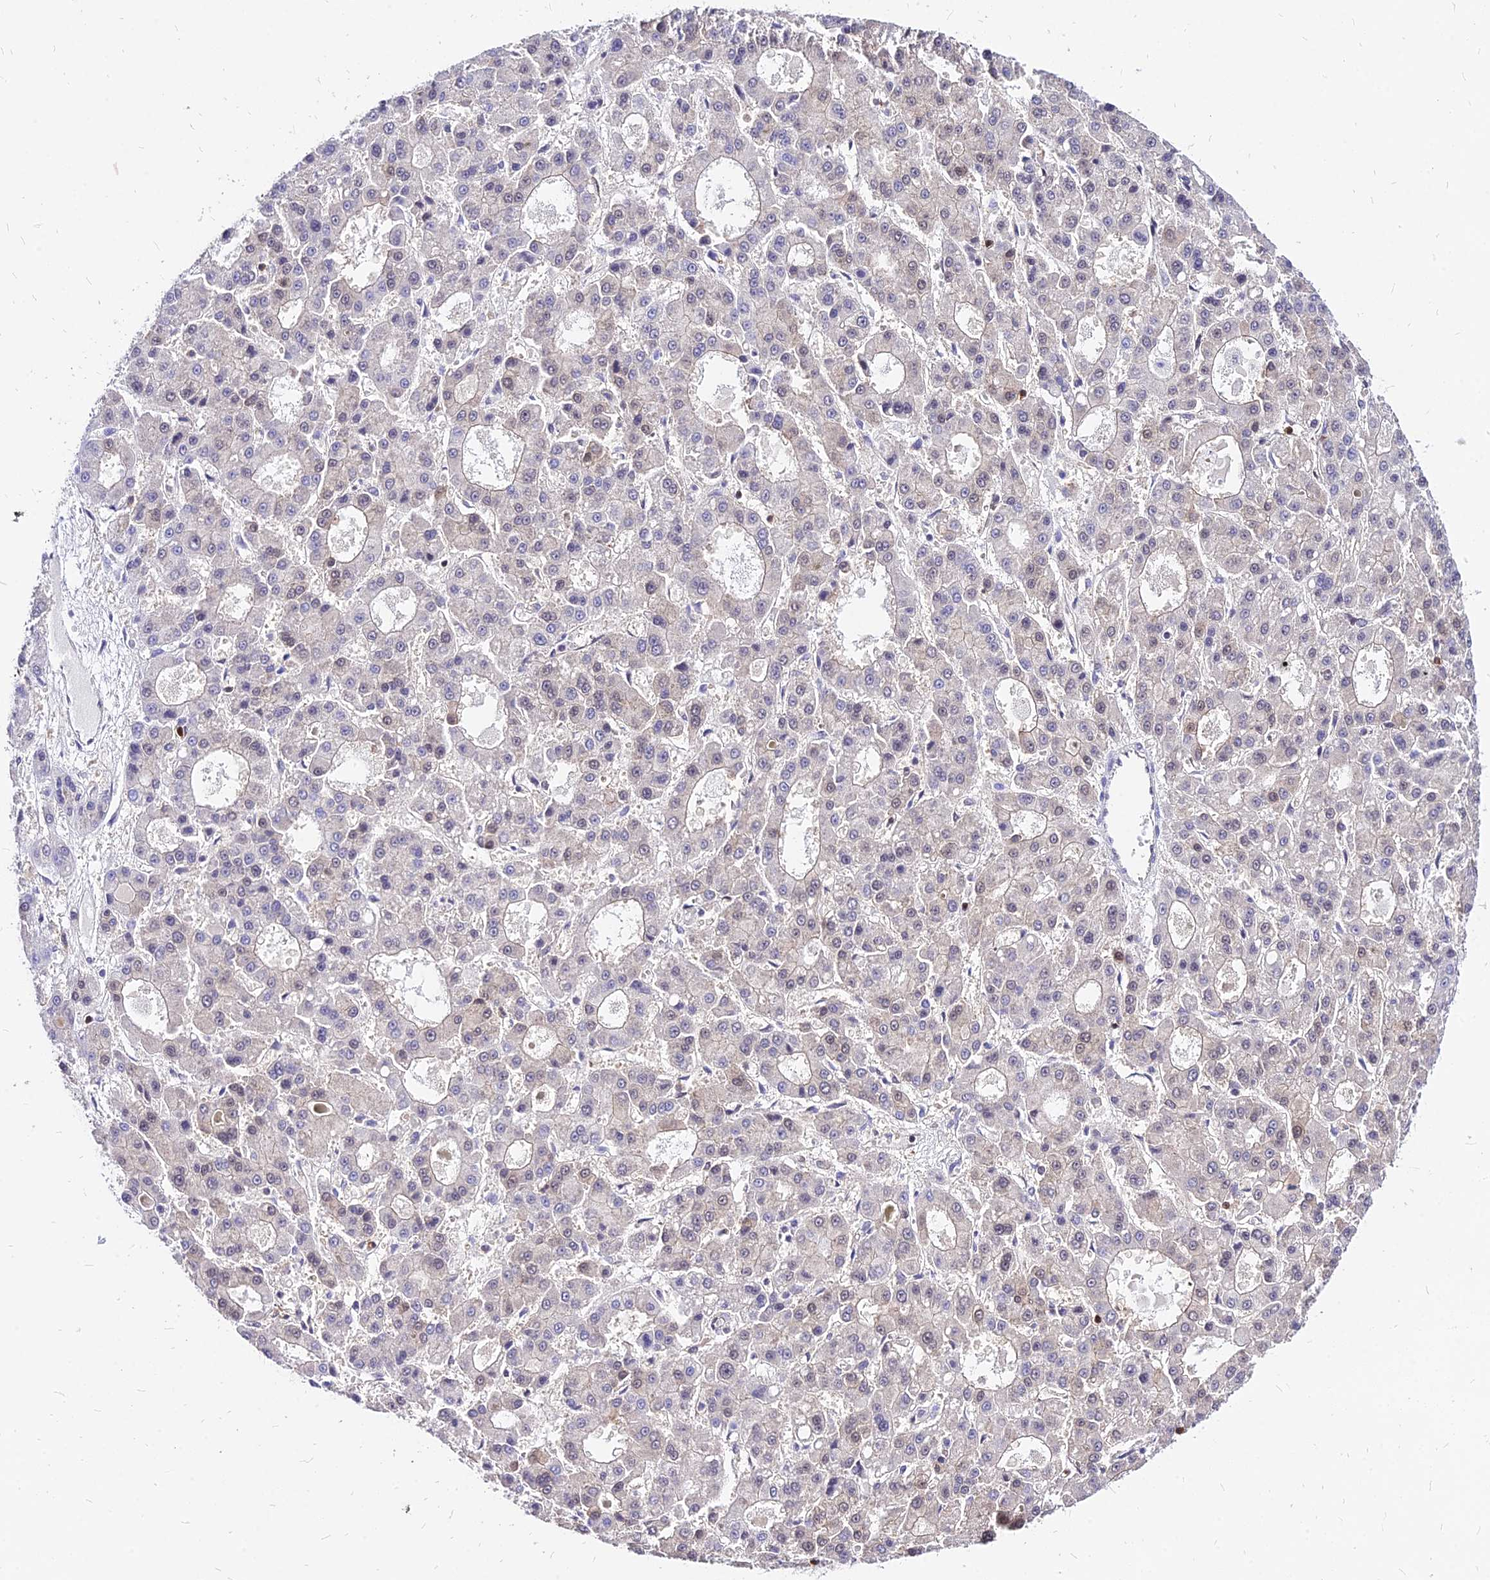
{"staining": {"intensity": "negative", "quantity": "none", "location": "none"}, "tissue": "liver cancer", "cell_type": "Tumor cells", "image_type": "cancer", "snomed": [{"axis": "morphology", "description": "Carcinoma, Hepatocellular, NOS"}, {"axis": "topography", "description": "Liver"}], "caption": "Protein analysis of liver cancer reveals no significant positivity in tumor cells.", "gene": "PAXX", "patient": {"sex": "male", "age": 70}}